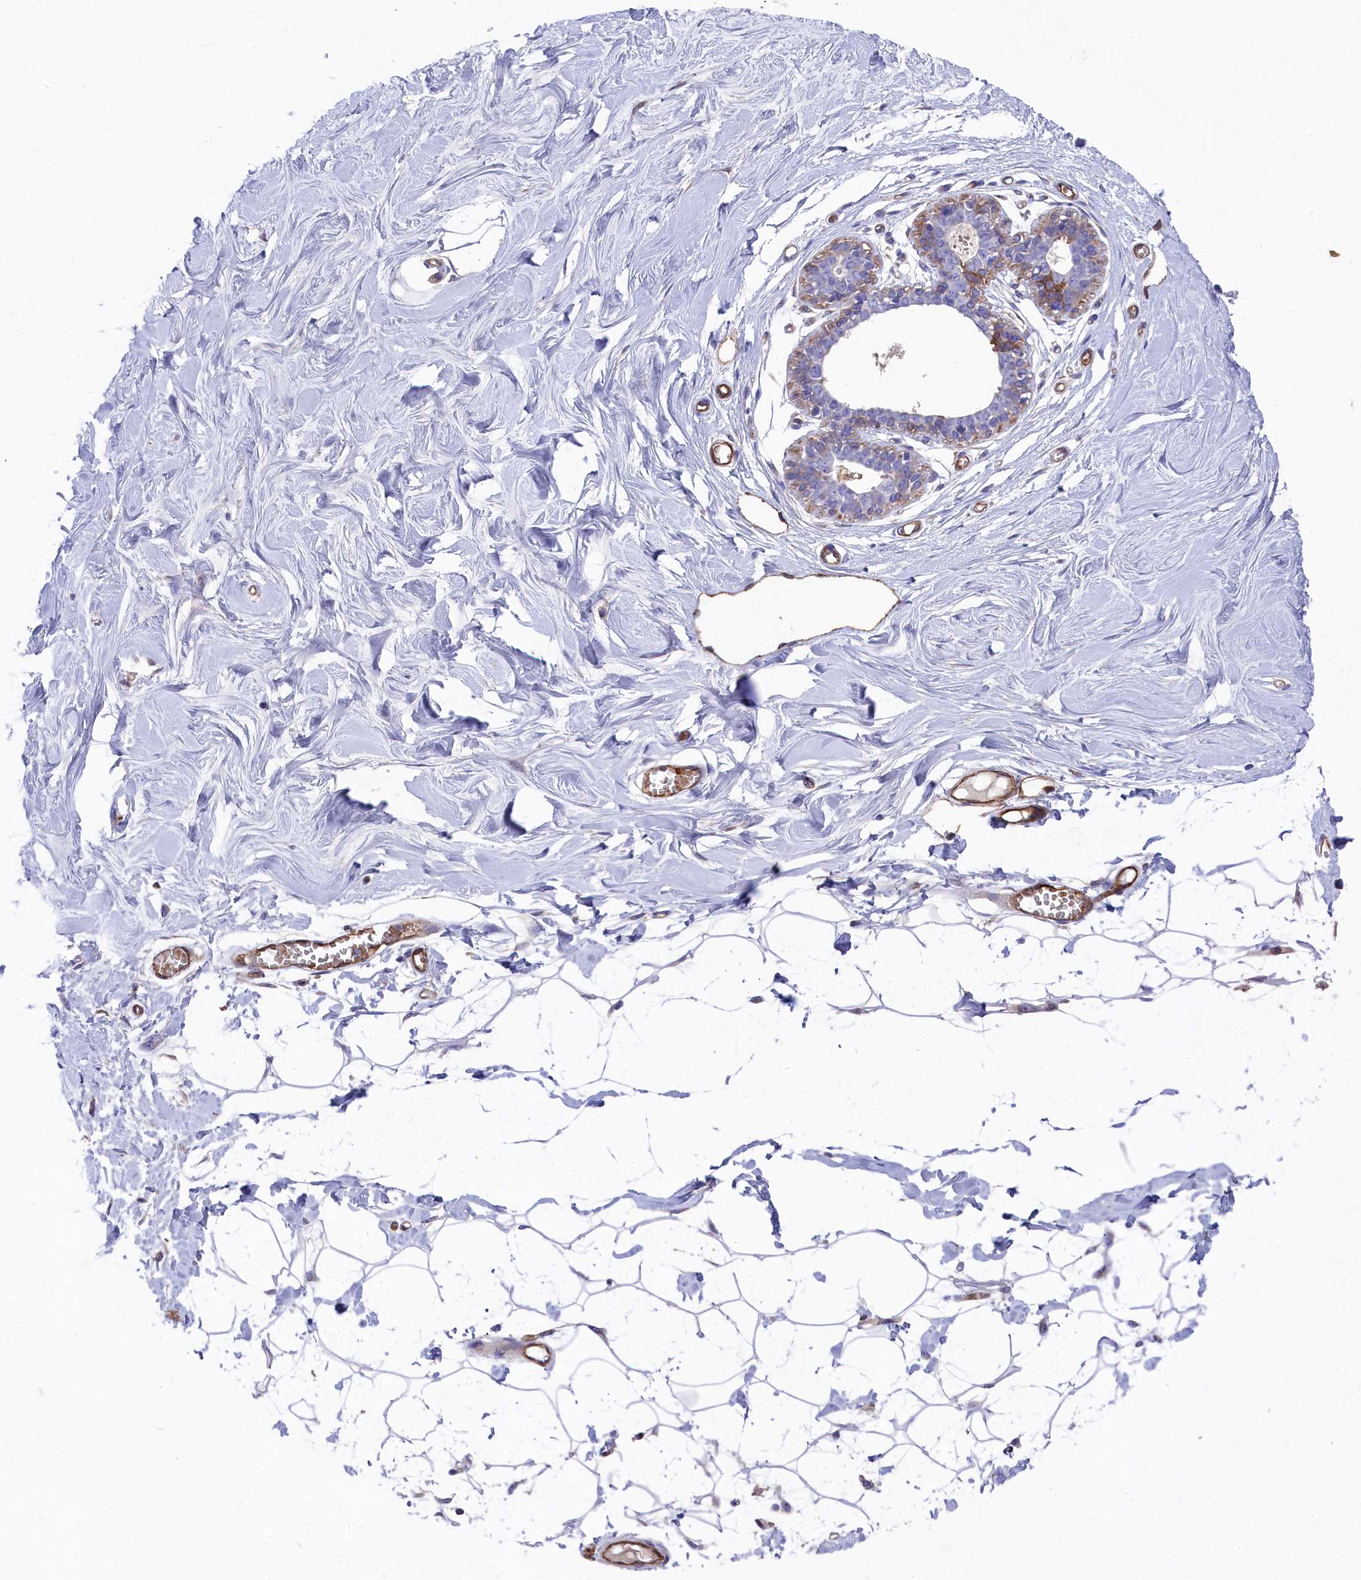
{"staining": {"intensity": "negative", "quantity": "none", "location": "none"}, "tissue": "breast", "cell_type": "Adipocytes", "image_type": "normal", "snomed": [{"axis": "morphology", "description": "Normal tissue, NOS"}, {"axis": "topography", "description": "Breast"}], "caption": "Immunohistochemistry (IHC) of benign human breast reveals no expression in adipocytes. Brightfield microscopy of immunohistochemistry (IHC) stained with DAB (3,3'-diaminobenzidine) (brown) and hematoxylin (blue), captured at high magnification.", "gene": "LHFPL4", "patient": {"sex": "female", "age": 27}}